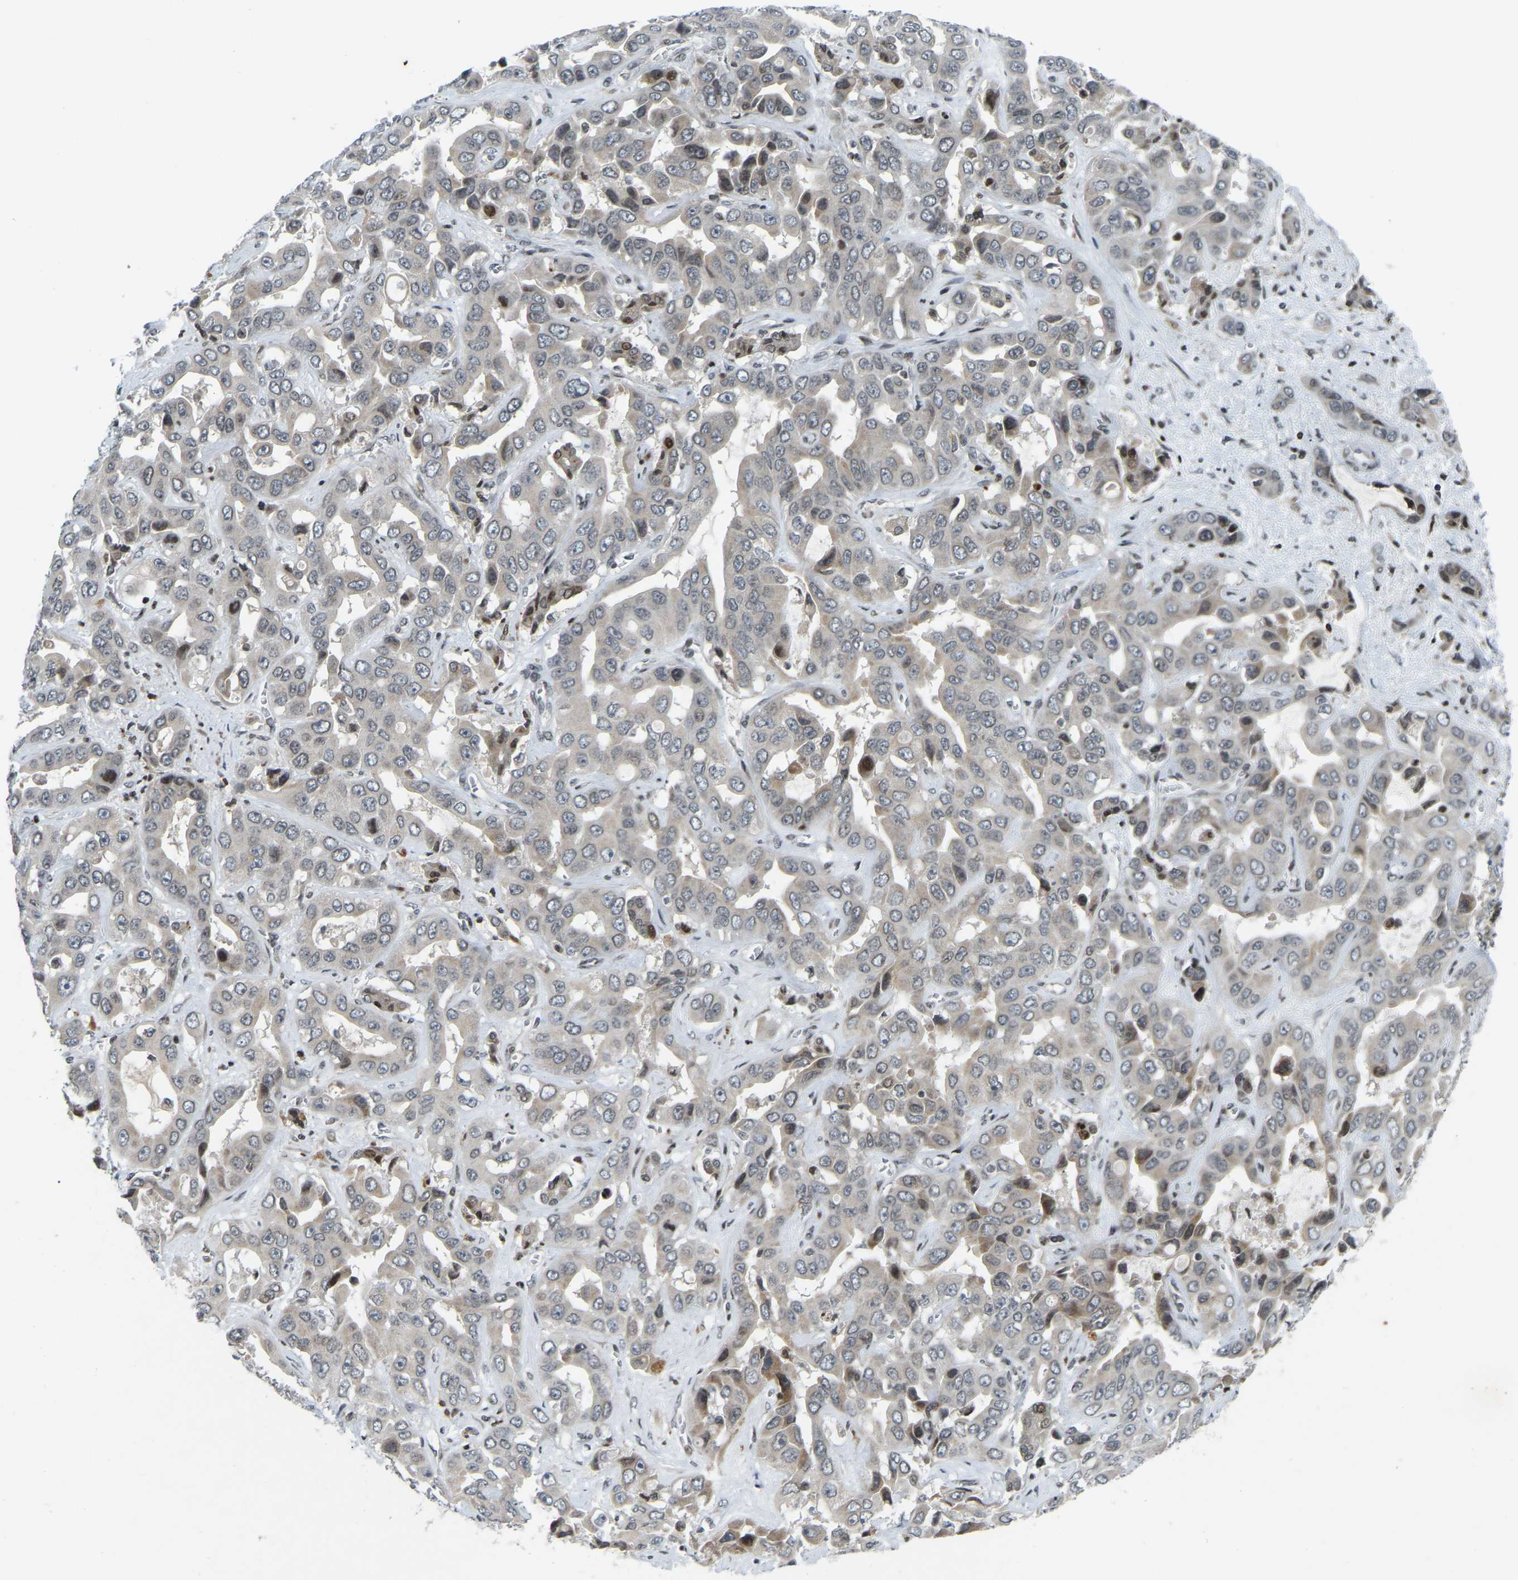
{"staining": {"intensity": "negative", "quantity": "none", "location": "none"}, "tissue": "liver cancer", "cell_type": "Tumor cells", "image_type": "cancer", "snomed": [{"axis": "morphology", "description": "Cholangiocarcinoma"}, {"axis": "topography", "description": "Liver"}], "caption": "Immunohistochemistry (IHC) of human liver cancer (cholangiocarcinoma) exhibits no staining in tumor cells. Brightfield microscopy of immunohistochemistry (IHC) stained with DAB (3,3'-diaminobenzidine) (brown) and hematoxylin (blue), captured at high magnification.", "gene": "PARL", "patient": {"sex": "female", "age": 52}}